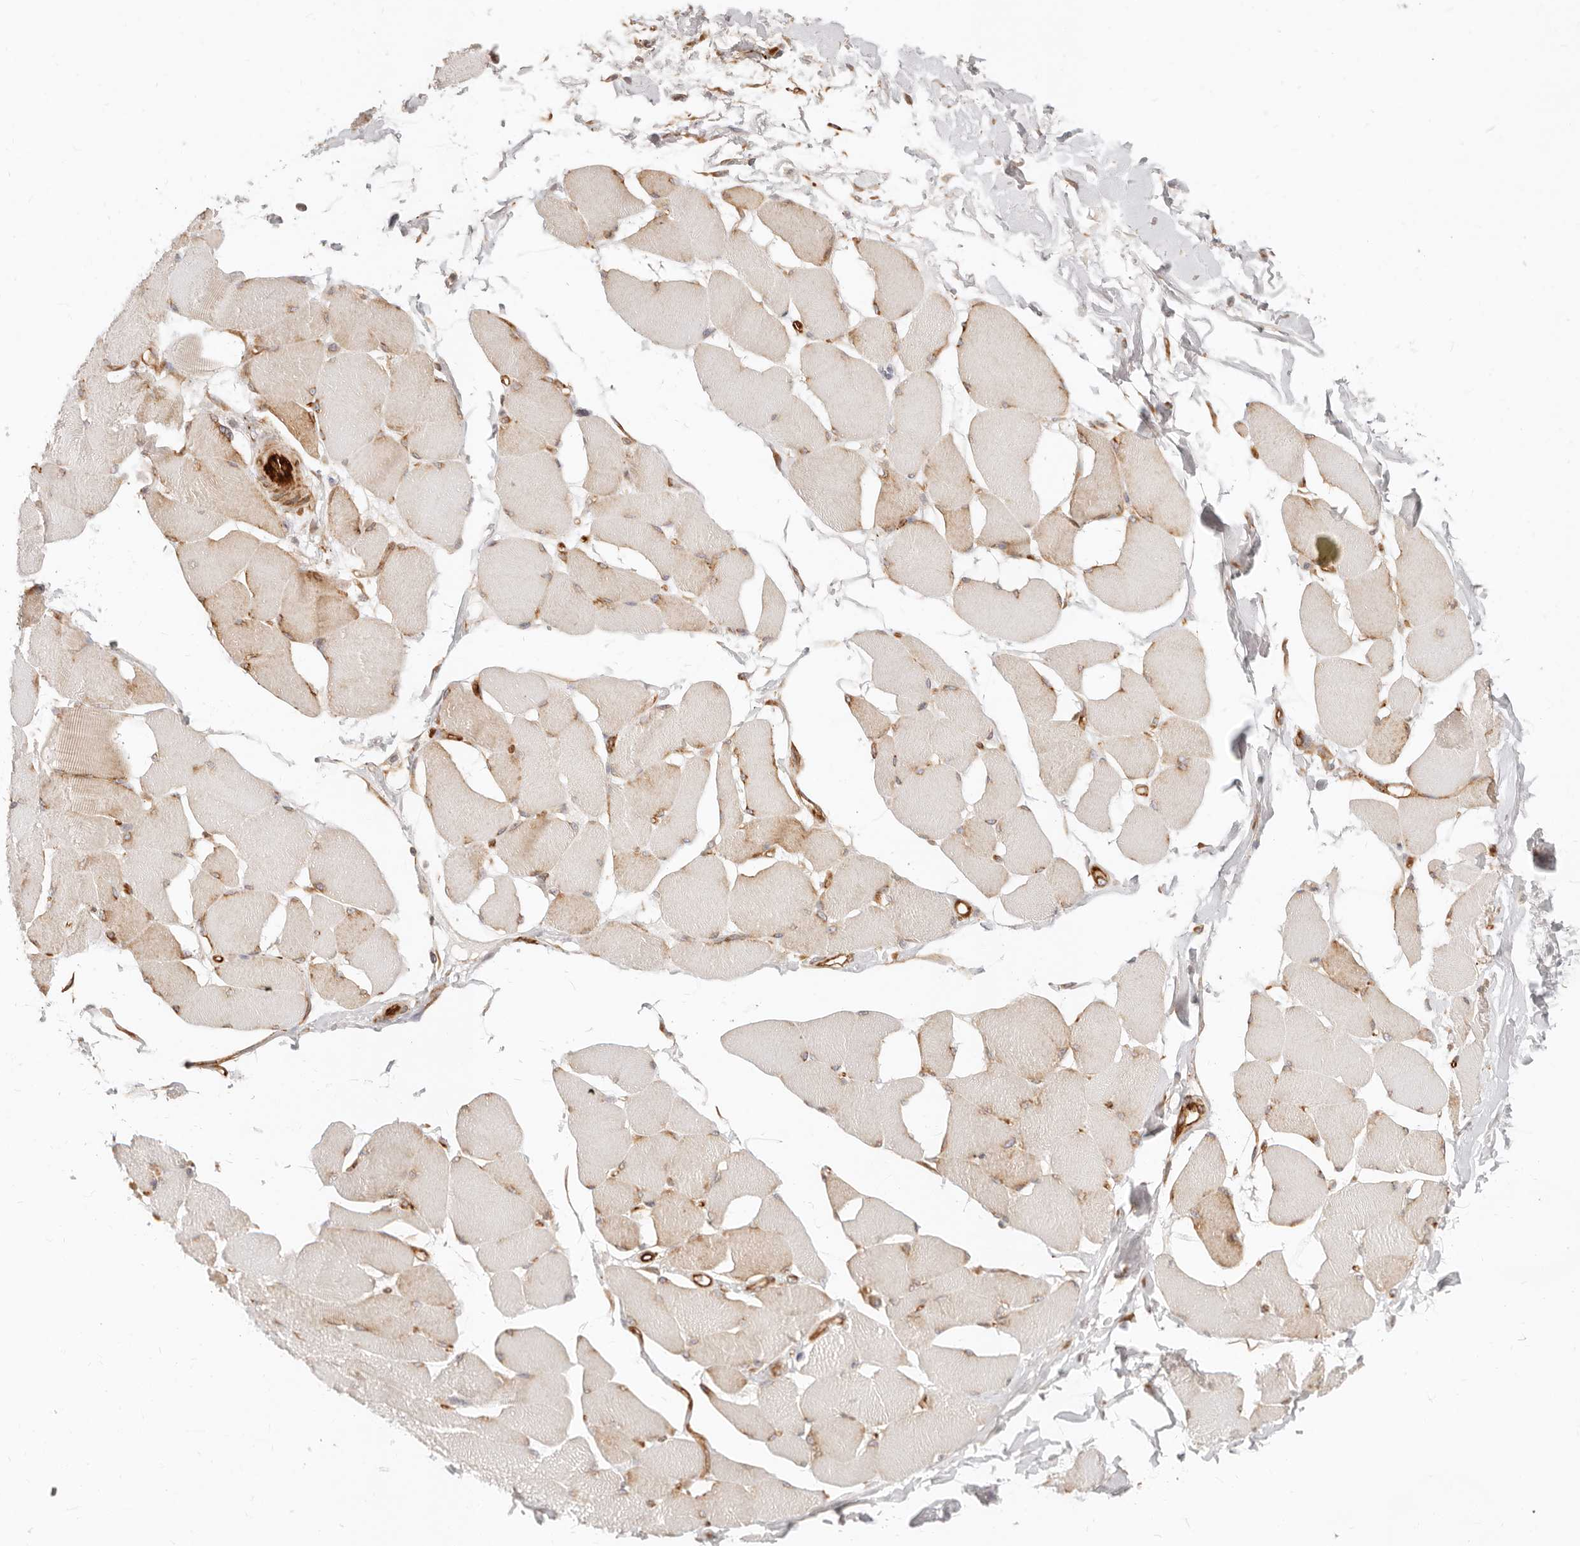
{"staining": {"intensity": "moderate", "quantity": "25%-75%", "location": "cytoplasmic/membranous"}, "tissue": "skeletal muscle", "cell_type": "Myocytes", "image_type": "normal", "snomed": [{"axis": "morphology", "description": "Normal tissue, NOS"}, {"axis": "topography", "description": "Skin"}, {"axis": "topography", "description": "Skeletal muscle"}], "caption": "Protein analysis of unremarkable skeletal muscle reveals moderate cytoplasmic/membranous expression in about 25%-75% of myocytes. (Stains: DAB in brown, nuclei in blue, Microscopy: brightfield microscopy at high magnification).", "gene": "SASS6", "patient": {"sex": "male", "age": 83}}